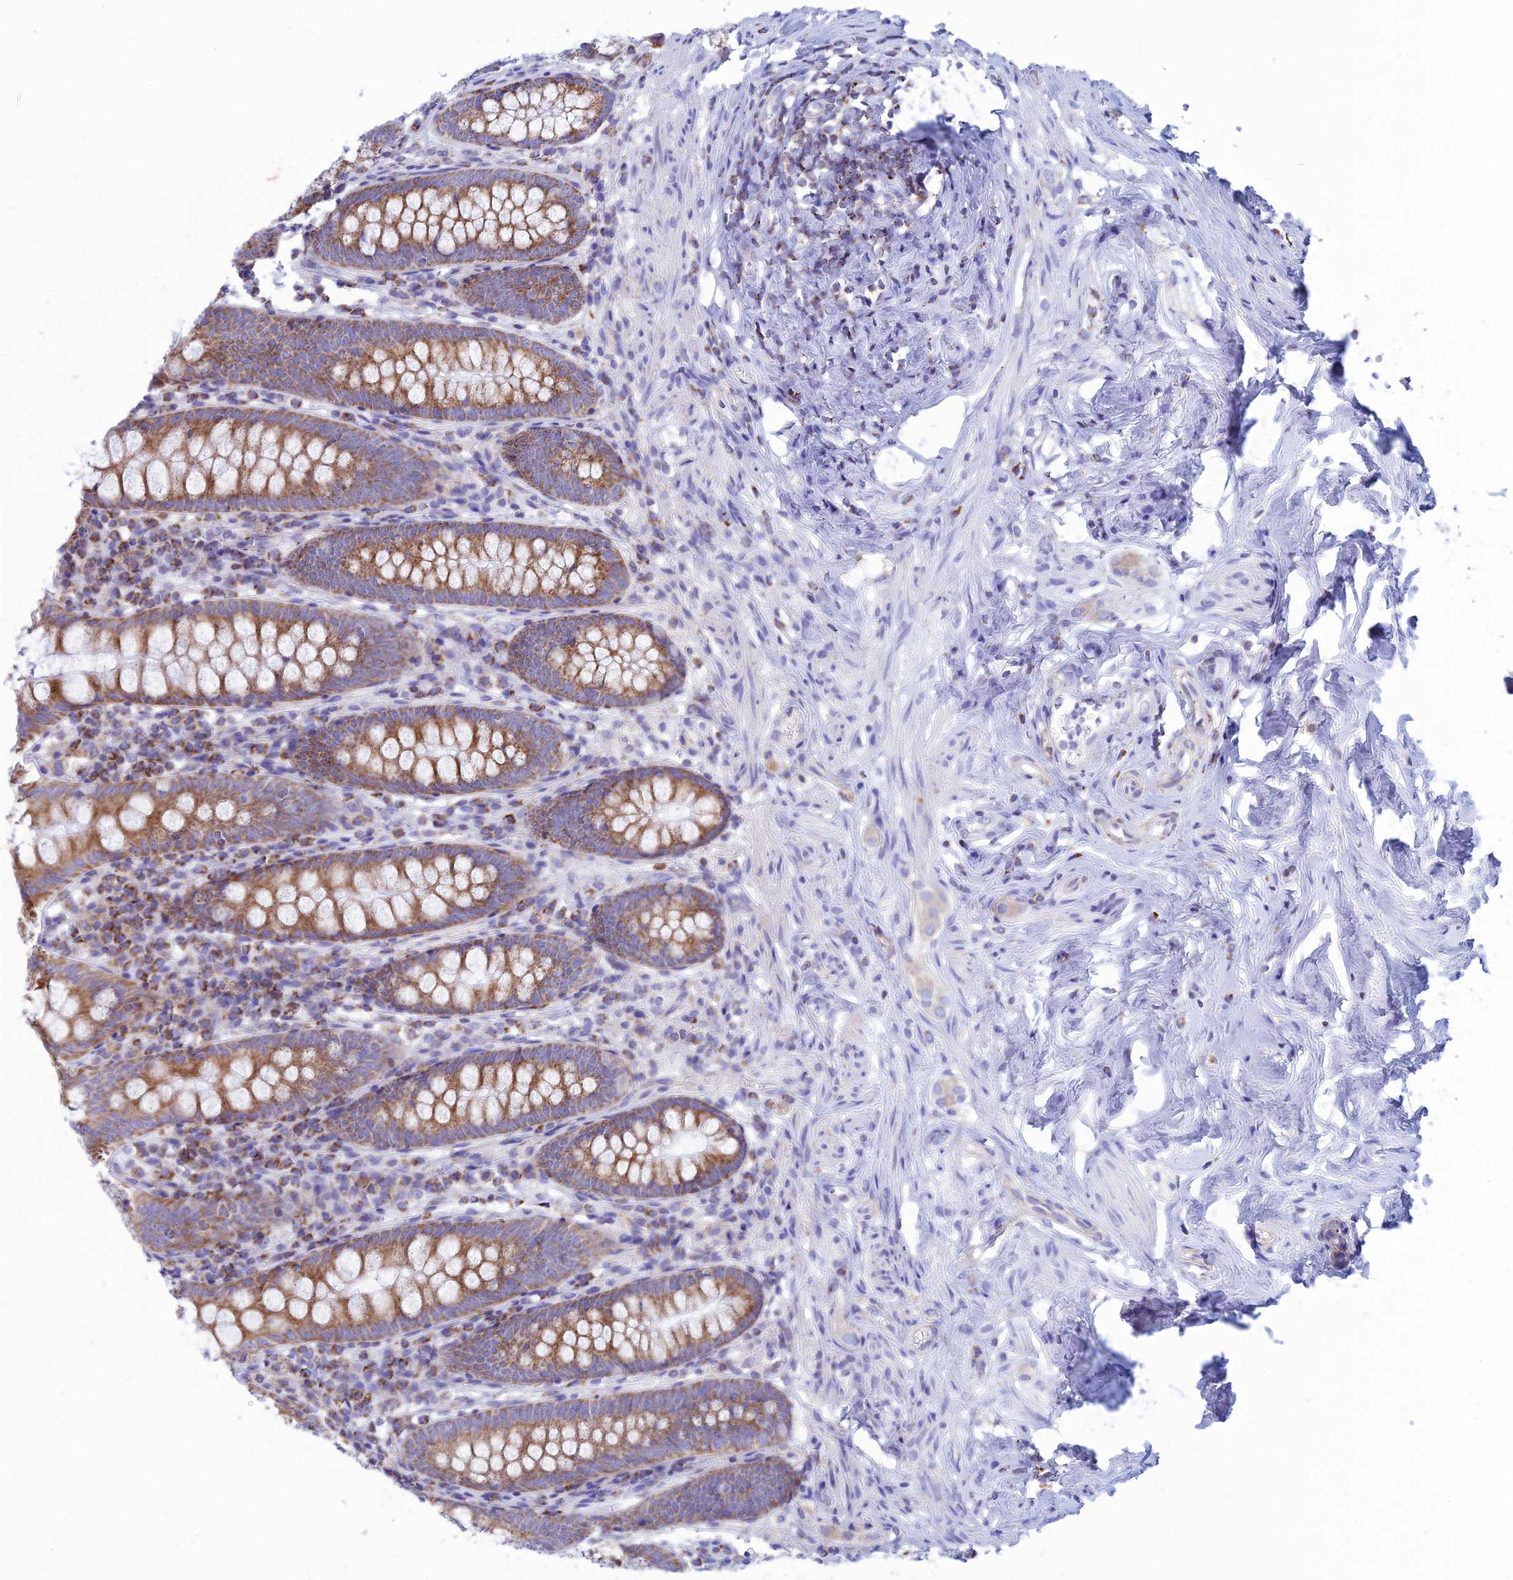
{"staining": {"intensity": "strong", "quantity": ">75%", "location": "cytoplasmic/membranous"}, "tissue": "appendix", "cell_type": "Glandular cells", "image_type": "normal", "snomed": [{"axis": "morphology", "description": "Normal tissue, NOS"}, {"axis": "topography", "description": "Appendix"}], "caption": "Immunohistochemistry photomicrograph of normal appendix stained for a protein (brown), which shows high levels of strong cytoplasmic/membranous expression in approximately >75% of glandular cells.", "gene": "PACC1", "patient": {"sex": "female", "age": 51}}